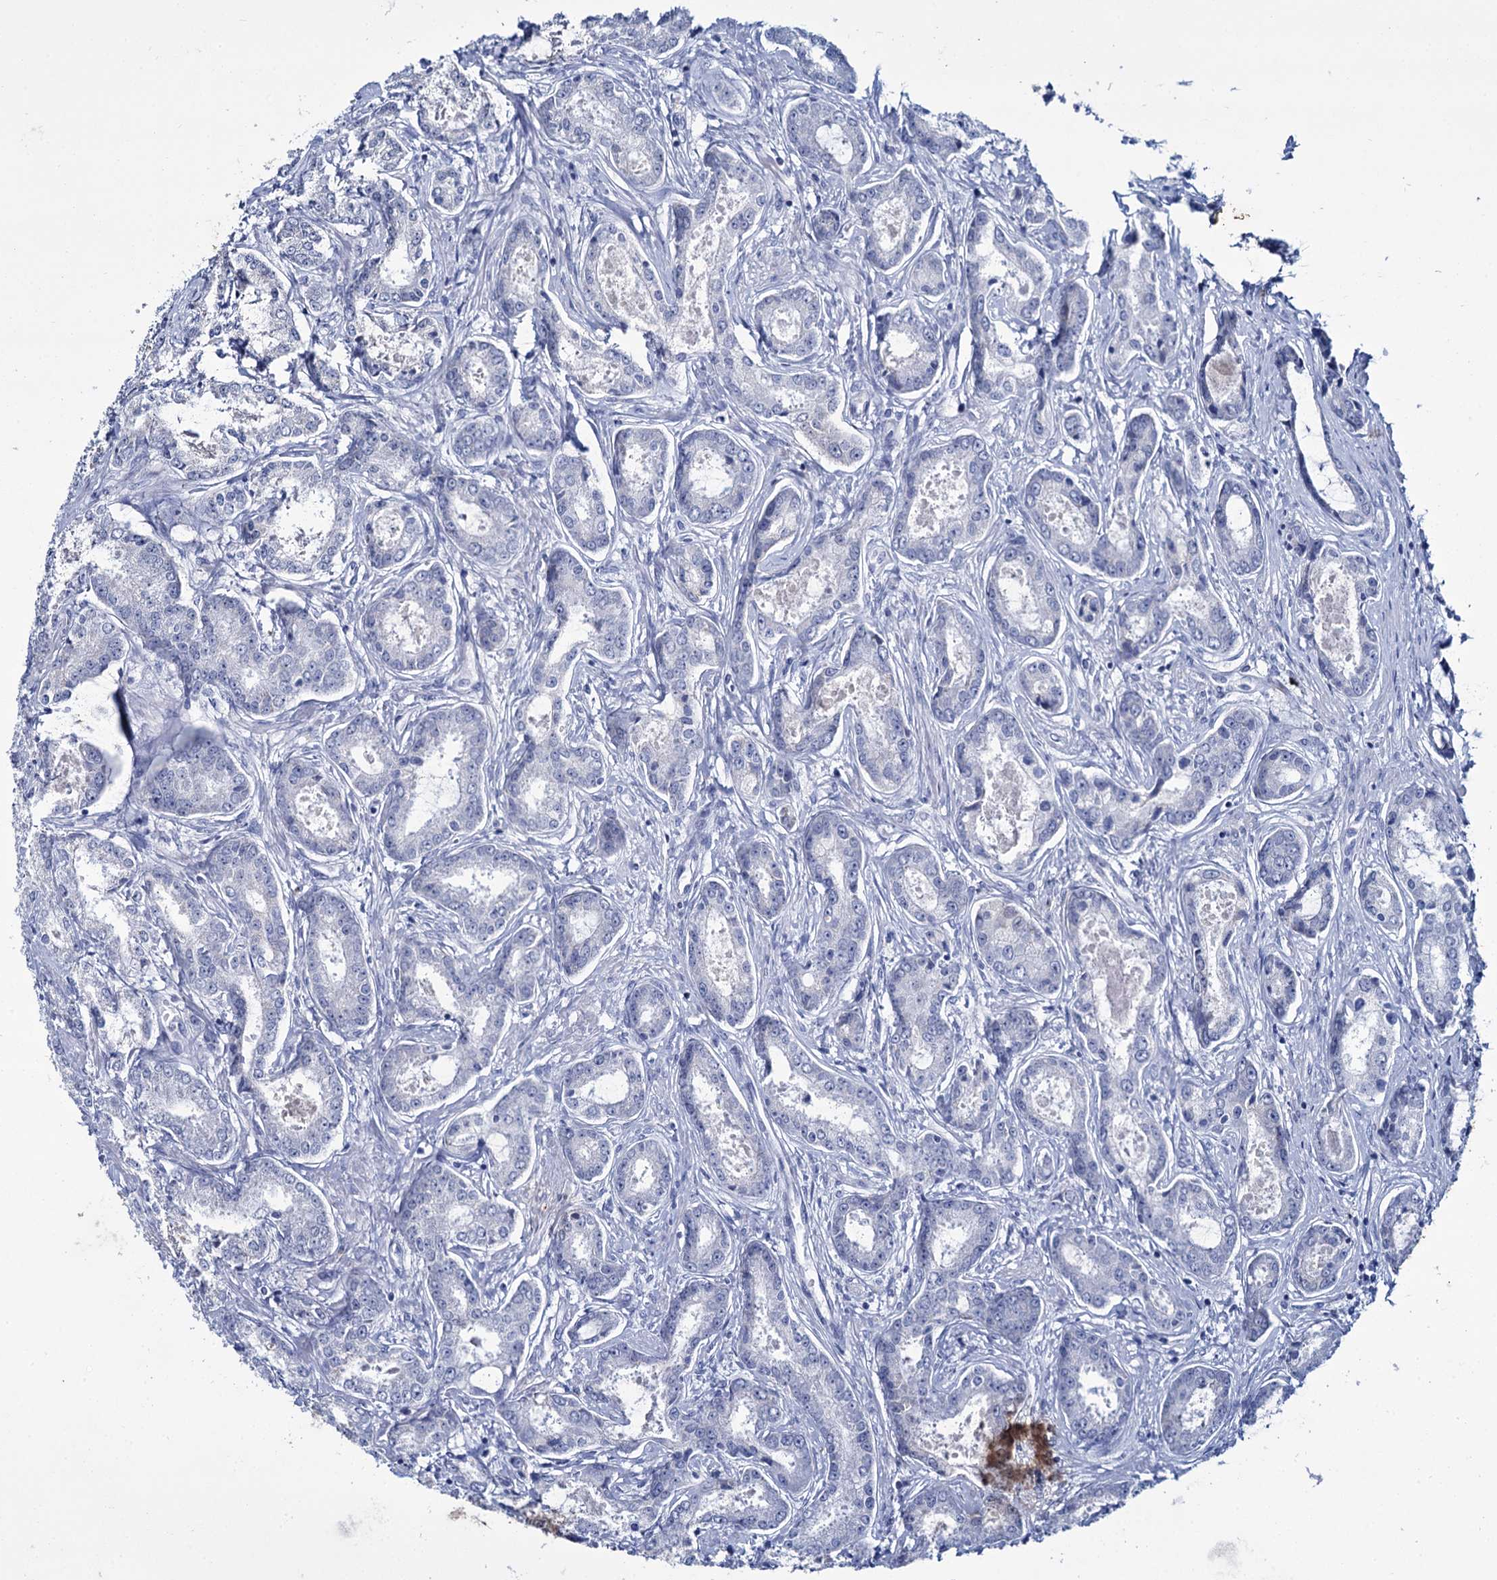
{"staining": {"intensity": "negative", "quantity": "none", "location": "none"}, "tissue": "prostate cancer", "cell_type": "Tumor cells", "image_type": "cancer", "snomed": [{"axis": "morphology", "description": "Adenocarcinoma, Low grade"}, {"axis": "topography", "description": "Prostate"}], "caption": "An IHC image of prostate cancer is shown. There is no staining in tumor cells of prostate cancer.", "gene": "RPUSD4", "patient": {"sex": "male", "age": 68}}